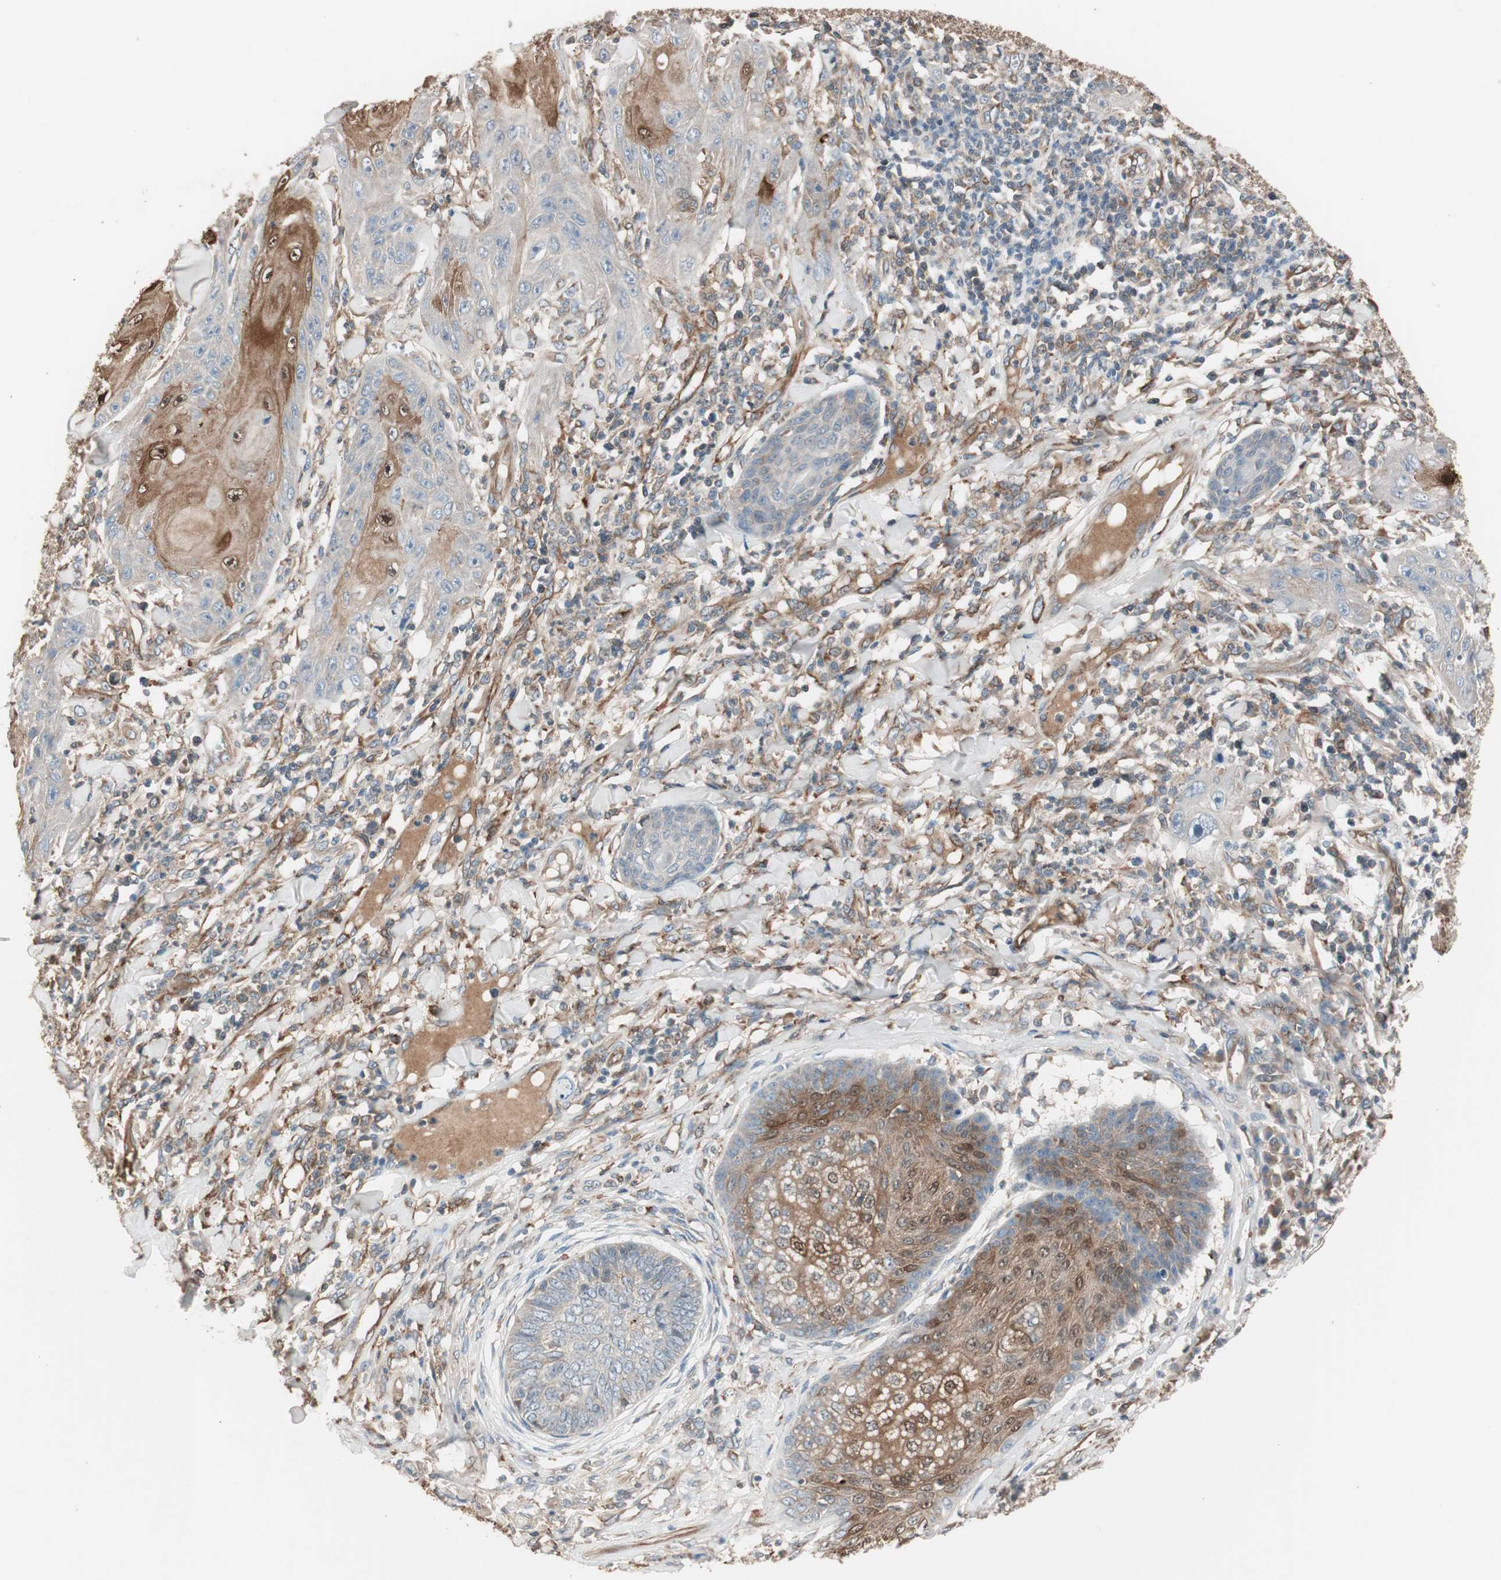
{"staining": {"intensity": "moderate", "quantity": ">75%", "location": "cytoplasmic/membranous,nuclear"}, "tissue": "skin cancer", "cell_type": "Tumor cells", "image_type": "cancer", "snomed": [{"axis": "morphology", "description": "Squamous cell carcinoma, NOS"}, {"axis": "topography", "description": "Skin"}], "caption": "Moderate cytoplasmic/membranous and nuclear expression for a protein is appreciated in approximately >75% of tumor cells of skin cancer (squamous cell carcinoma) using immunohistochemistry.", "gene": "STAB1", "patient": {"sex": "female", "age": 78}}